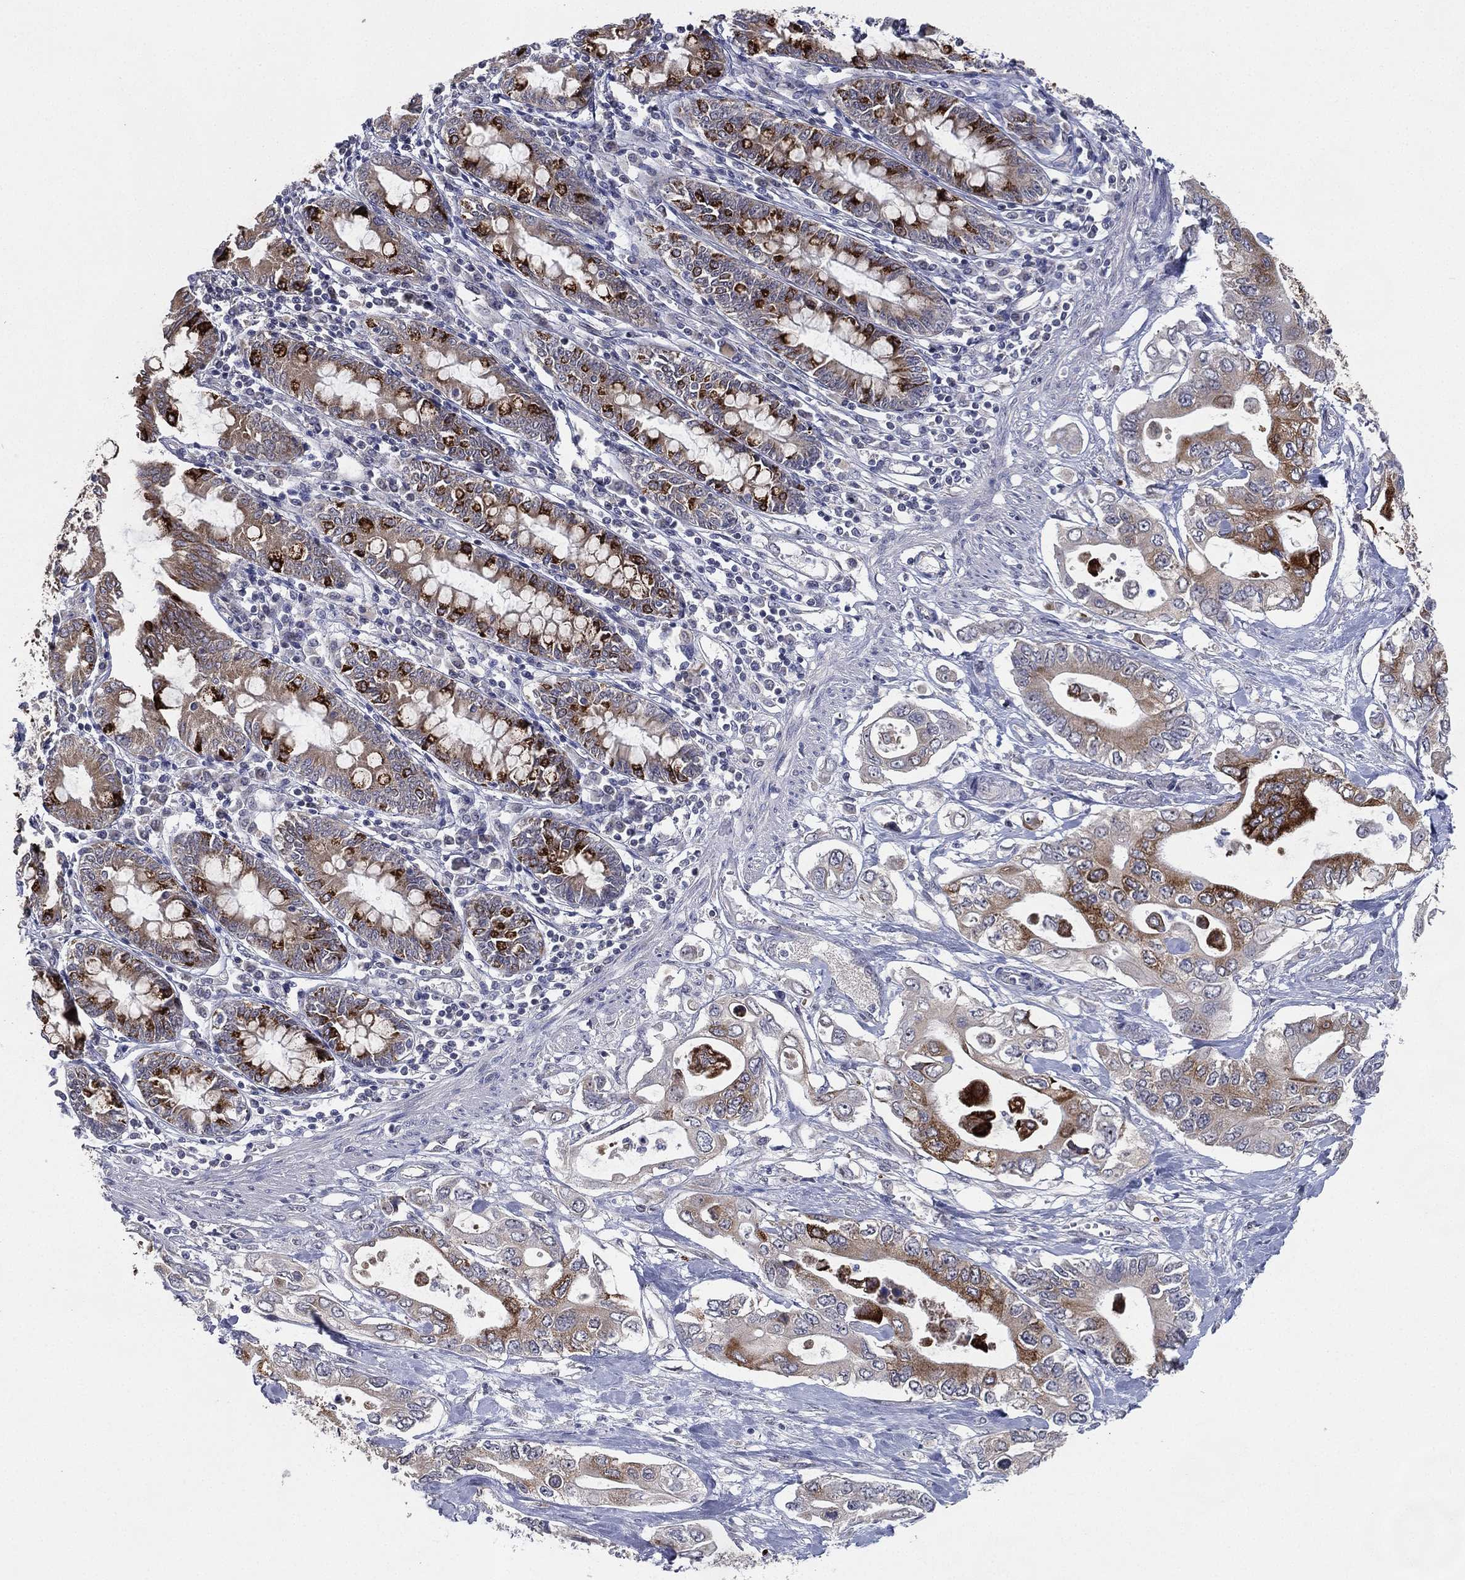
{"staining": {"intensity": "moderate", "quantity": "<25%", "location": "cytoplasmic/membranous"}, "tissue": "pancreatic cancer", "cell_type": "Tumor cells", "image_type": "cancer", "snomed": [{"axis": "morphology", "description": "Adenocarcinoma, NOS"}, {"axis": "topography", "description": "Pancreas"}], "caption": "Pancreatic cancer stained with a brown dye exhibits moderate cytoplasmic/membranous positive staining in about <25% of tumor cells.", "gene": "KAT14", "patient": {"sex": "female", "age": 63}}